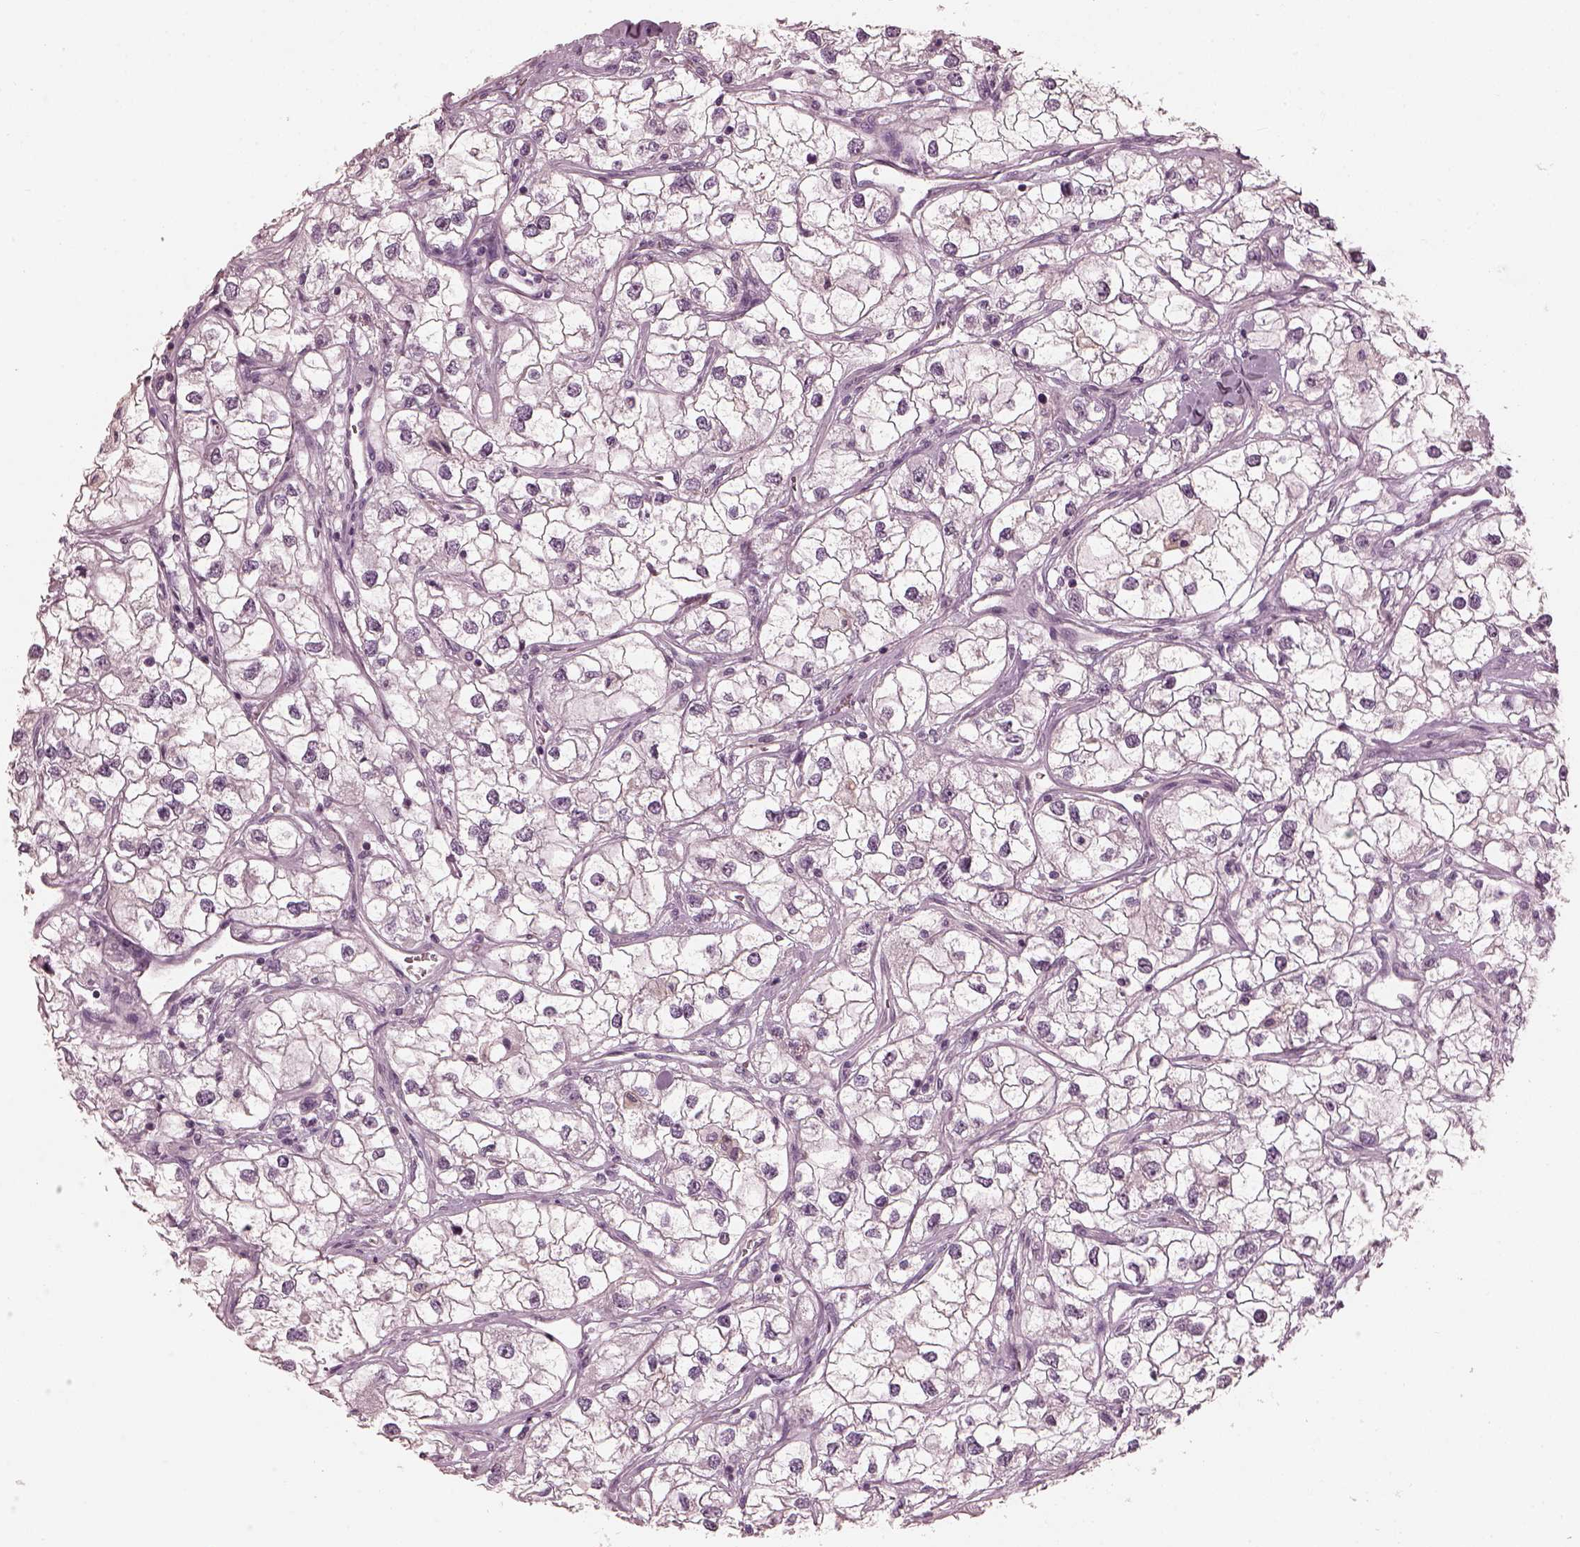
{"staining": {"intensity": "negative", "quantity": "none", "location": "none"}, "tissue": "renal cancer", "cell_type": "Tumor cells", "image_type": "cancer", "snomed": [{"axis": "morphology", "description": "Adenocarcinoma, NOS"}, {"axis": "topography", "description": "Kidney"}], "caption": "This is an immunohistochemistry (IHC) histopathology image of renal adenocarcinoma. There is no positivity in tumor cells.", "gene": "OPTC", "patient": {"sex": "male", "age": 59}}